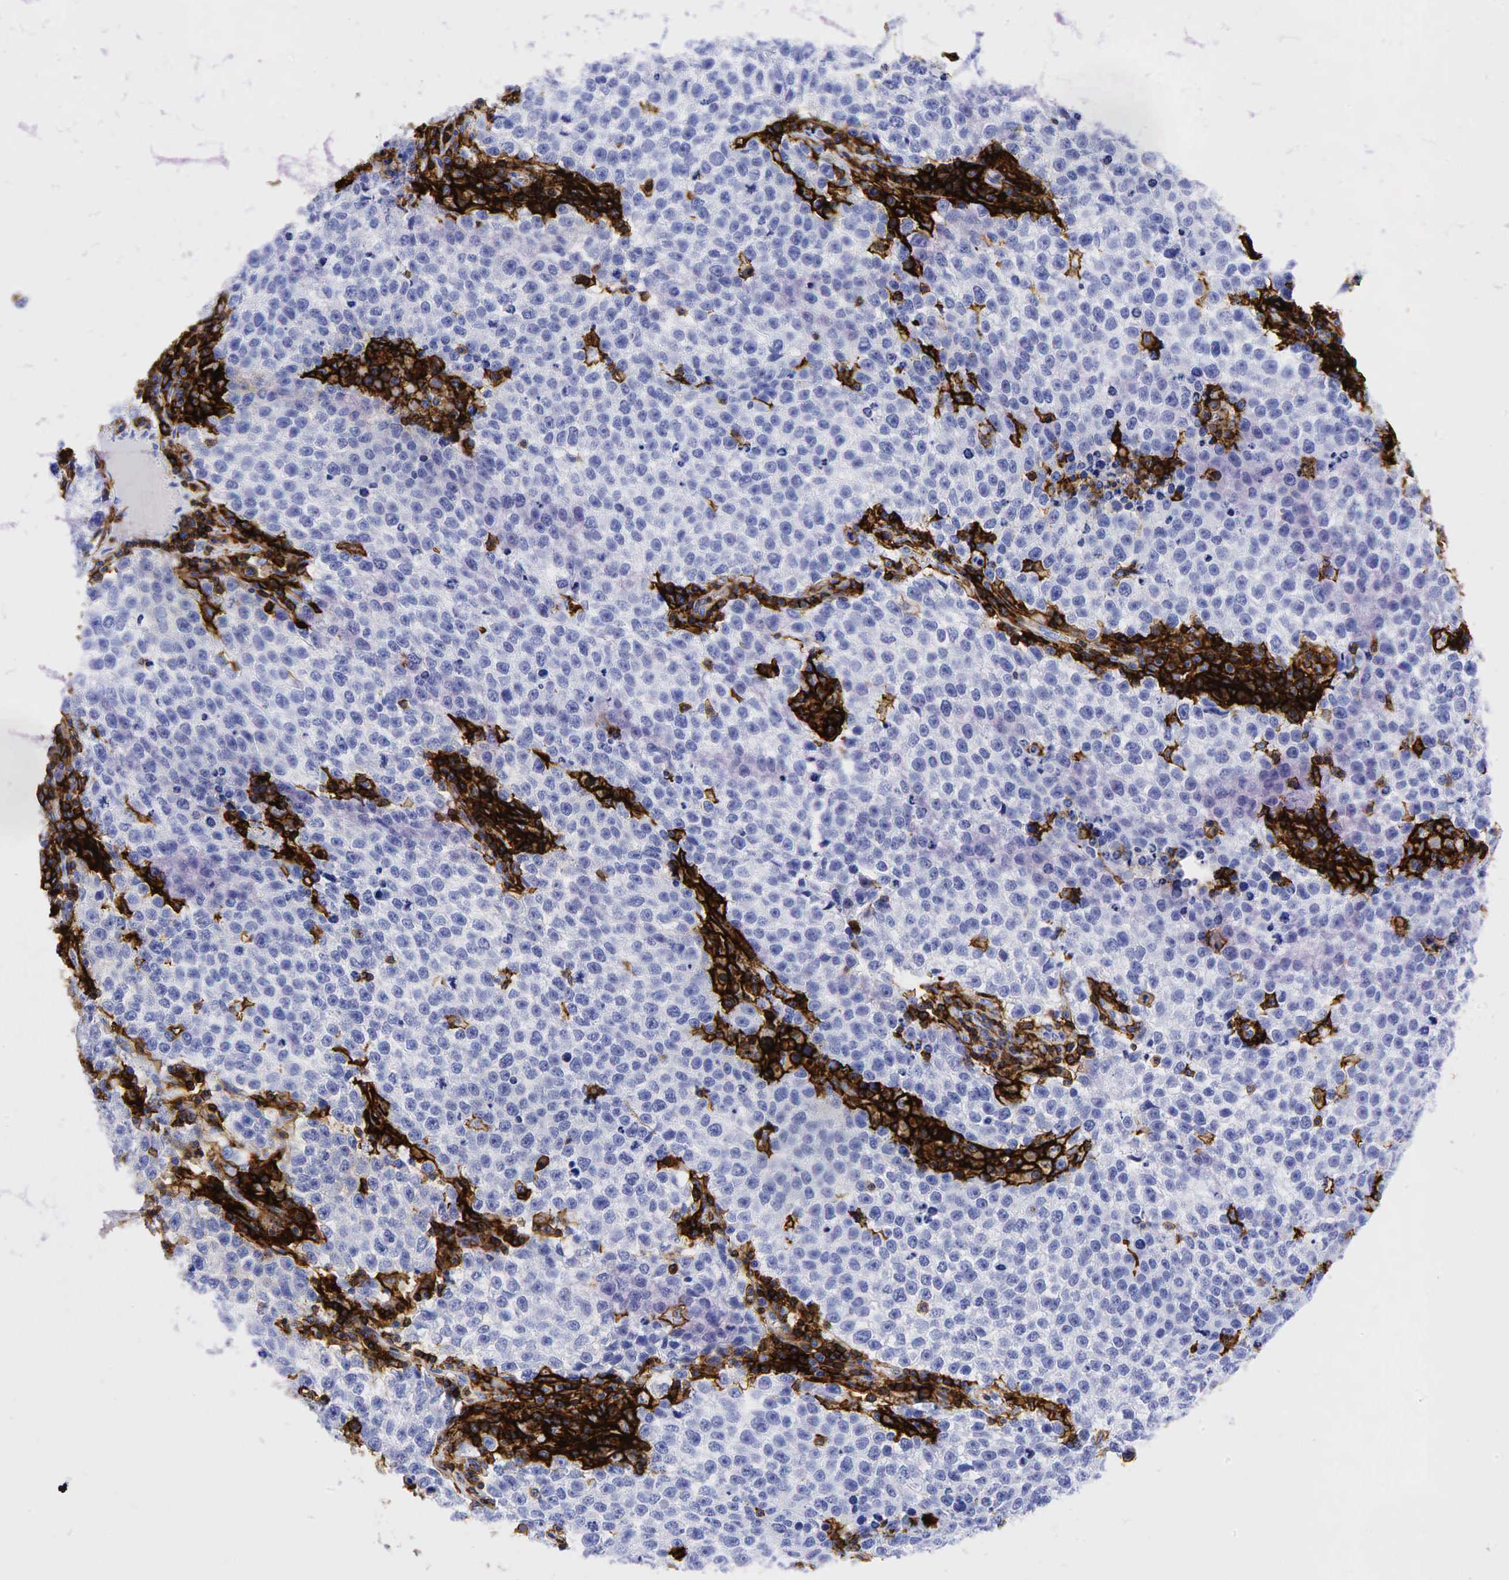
{"staining": {"intensity": "negative", "quantity": "none", "location": "none"}, "tissue": "testis cancer", "cell_type": "Tumor cells", "image_type": "cancer", "snomed": [{"axis": "morphology", "description": "Seminoma, NOS"}, {"axis": "topography", "description": "Testis"}], "caption": "Testis seminoma was stained to show a protein in brown. There is no significant positivity in tumor cells.", "gene": "CD44", "patient": {"sex": "male", "age": 36}}